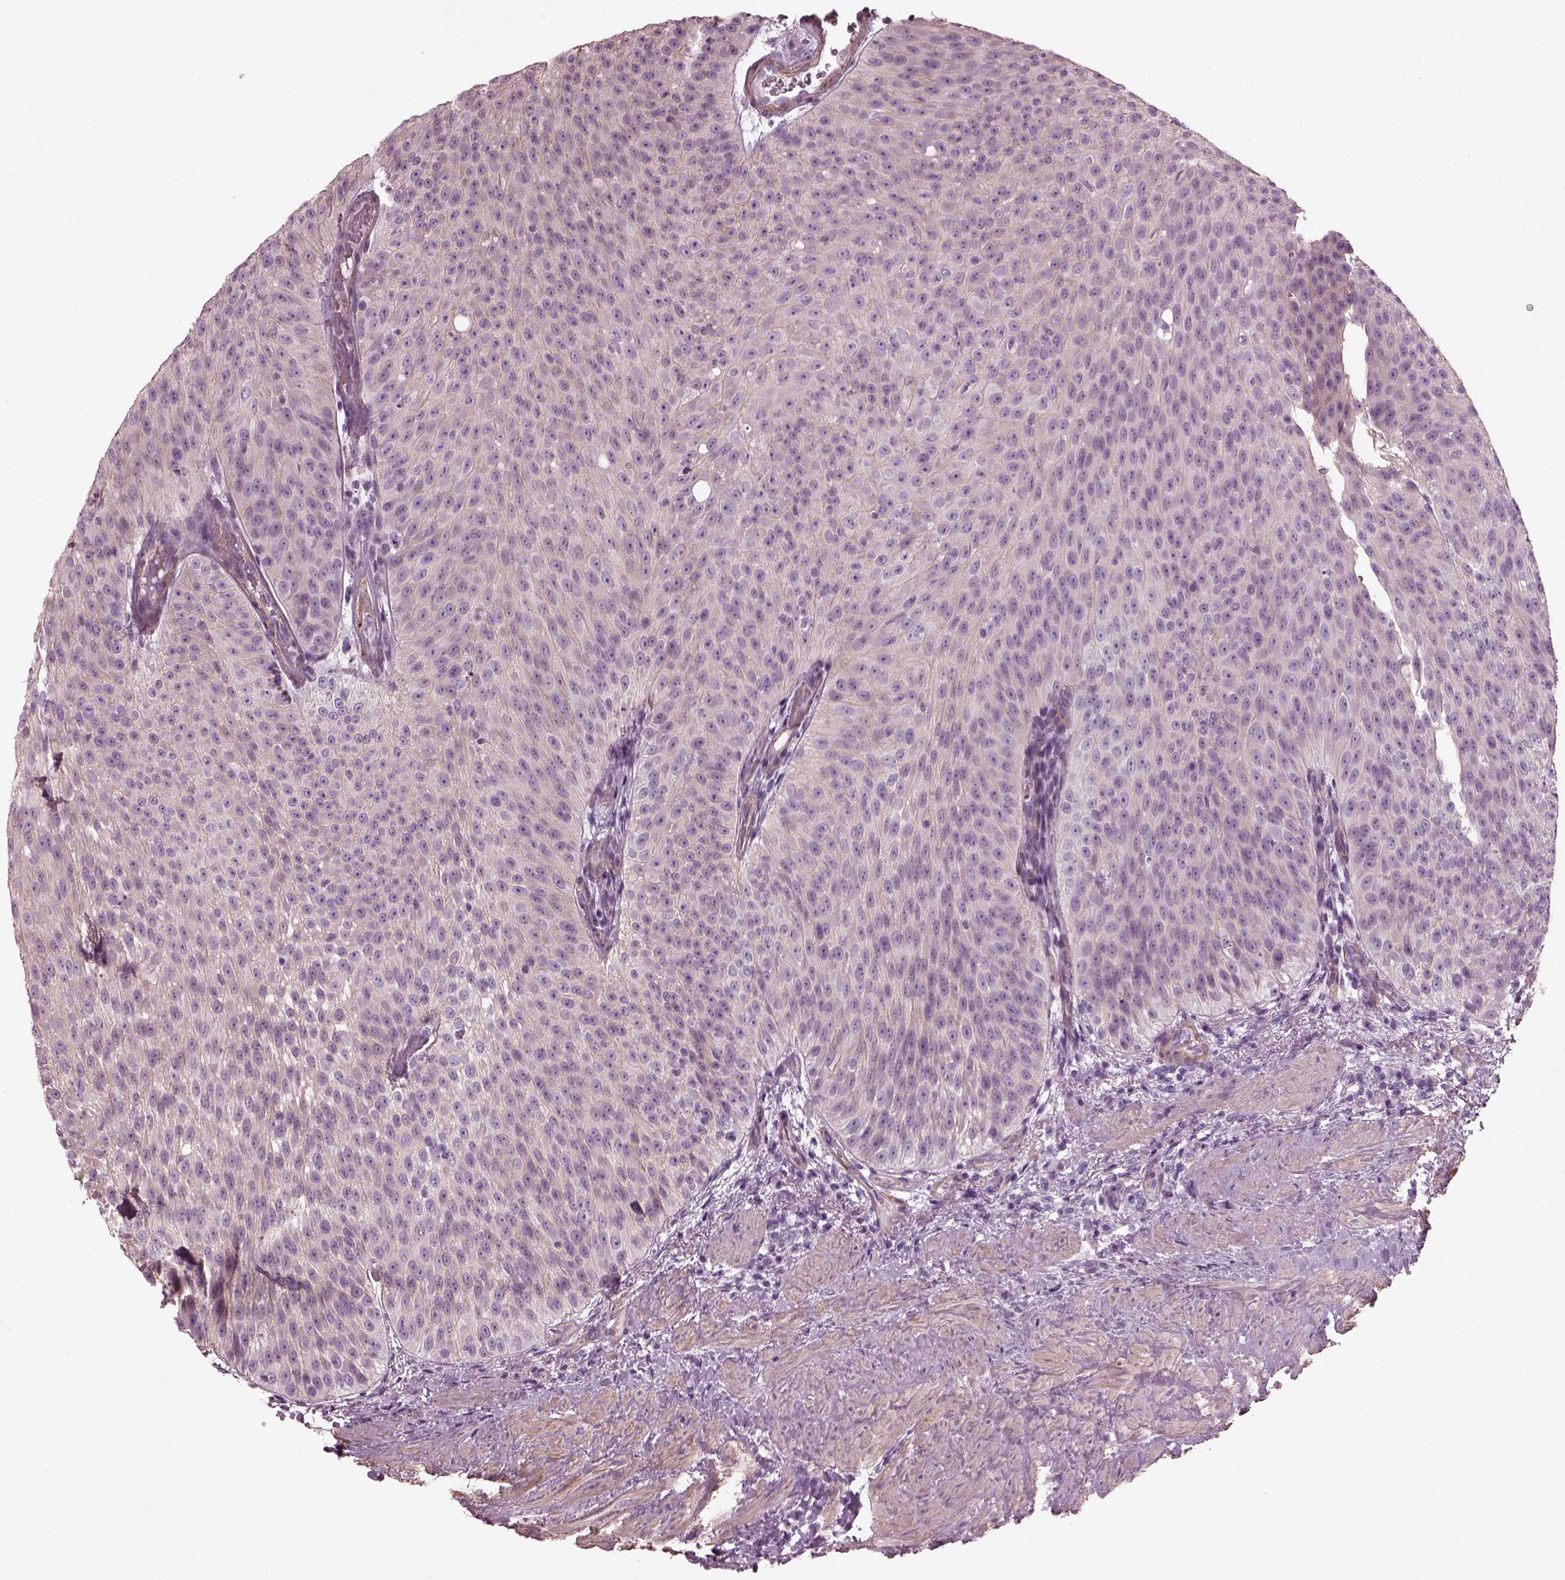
{"staining": {"intensity": "negative", "quantity": "none", "location": "none"}, "tissue": "urothelial cancer", "cell_type": "Tumor cells", "image_type": "cancer", "snomed": [{"axis": "morphology", "description": "Urothelial carcinoma, Low grade"}, {"axis": "topography", "description": "Urinary bladder"}], "caption": "The photomicrograph displays no staining of tumor cells in urothelial cancer. Brightfield microscopy of IHC stained with DAB (3,3'-diaminobenzidine) (brown) and hematoxylin (blue), captured at high magnification.", "gene": "BFSP1", "patient": {"sex": "male", "age": 78}}